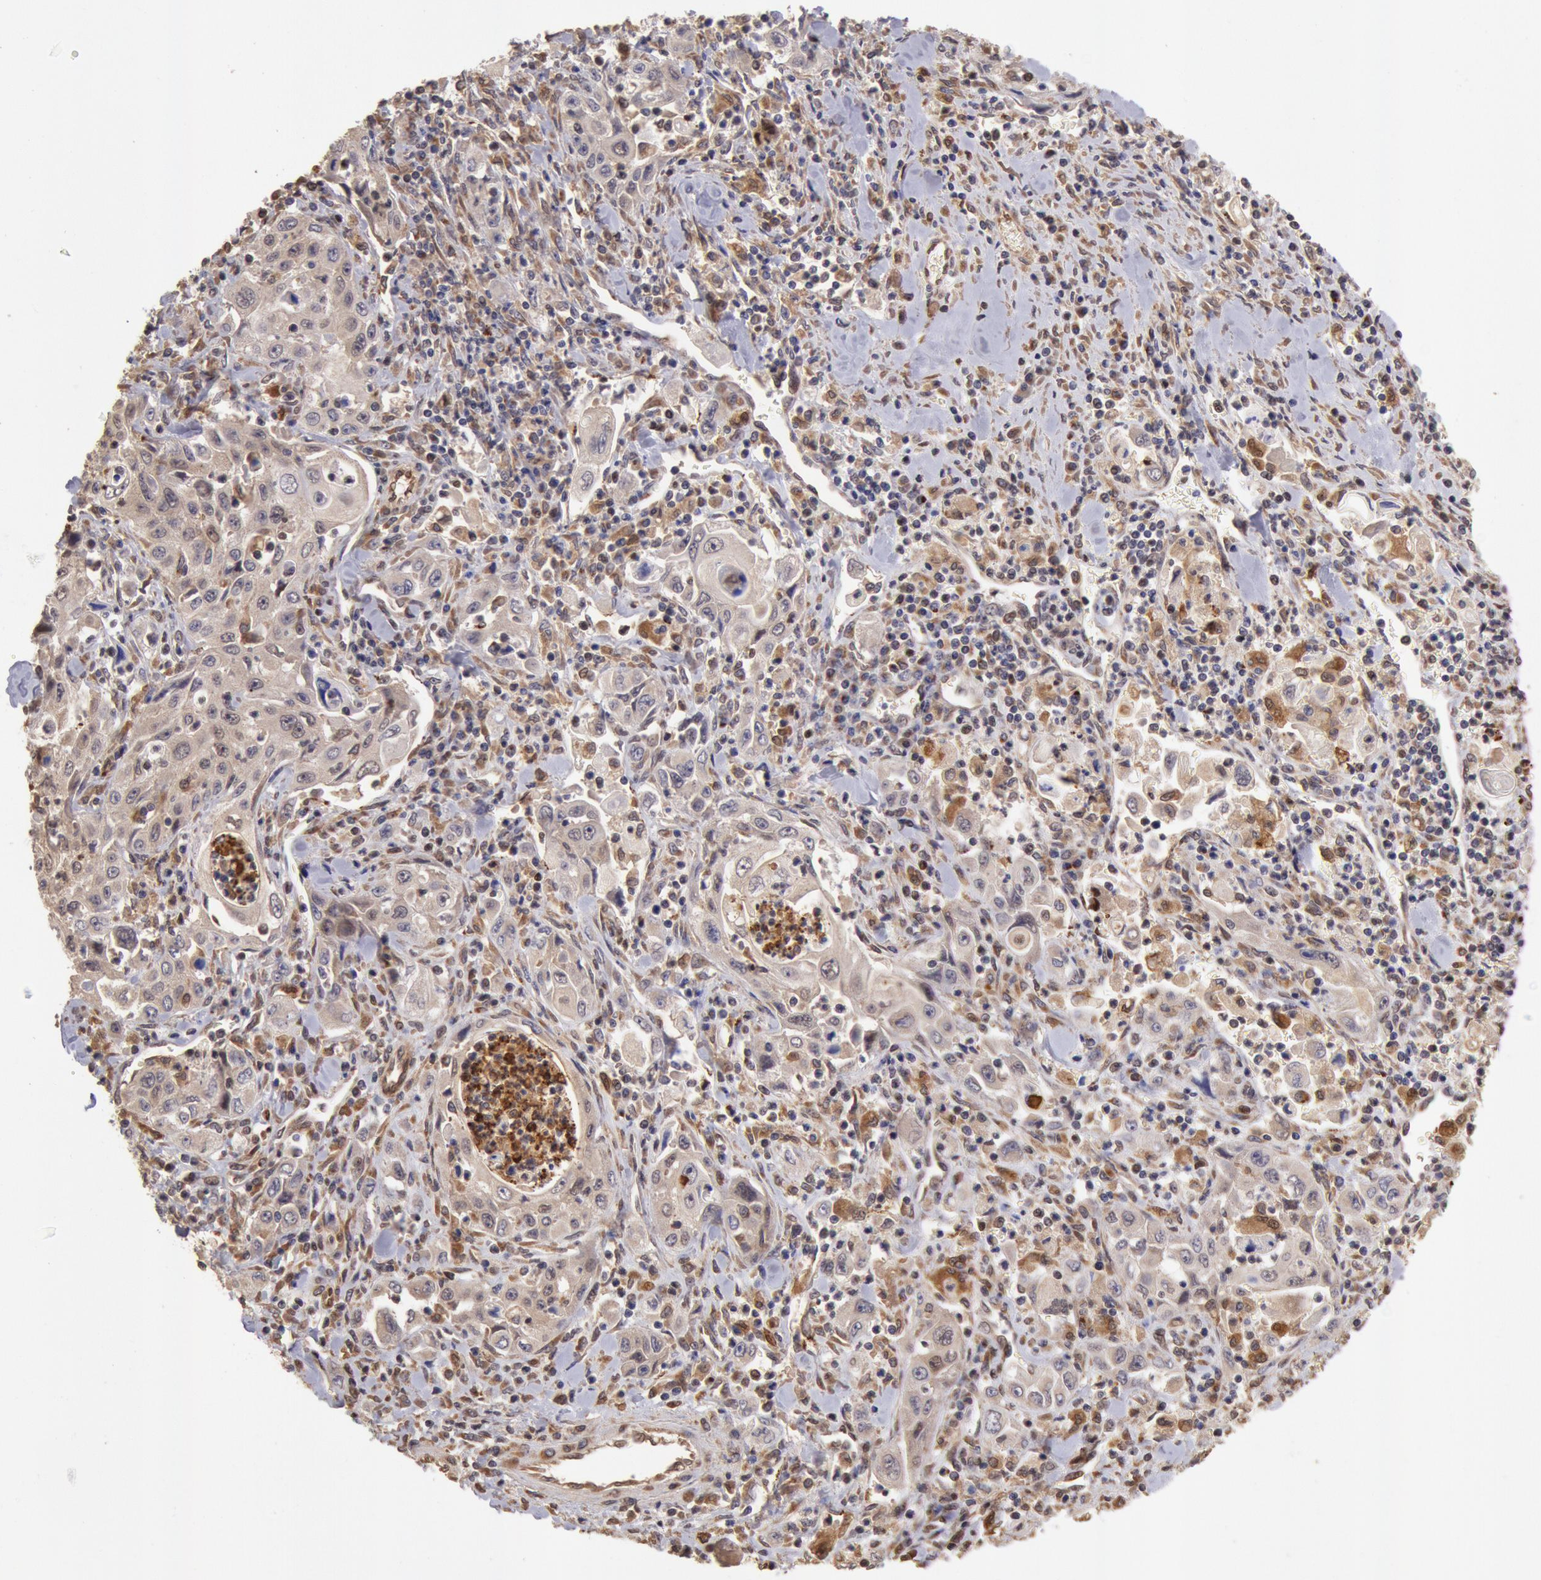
{"staining": {"intensity": "weak", "quantity": ">75%", "location": "cytoplasmic/membranous,nuclear"}, "tissue": "pancreatic cancer", "cell_type": "Tumor cells", "image_type": "cancer", "snomed": [{"axis": "morphology", "description": "Adenocarcinoma, NOS"}, {"axis": "topography", "description": "Pancreas"}], "caption": "Immunohistochemistry (IHC) image of neoplastic tissue: adenocarcinoma (pancreatic) stained using immunohistochemistry demonstrates low levels of weak protein expression localized specifically in the cytoplasmic/membranous and nuclear of tumor cells, appearing as a cytoplasmic/membranous and nuclear brown color.", "gene": "COMT", "patient": {"sex": "male", "age": 70}}